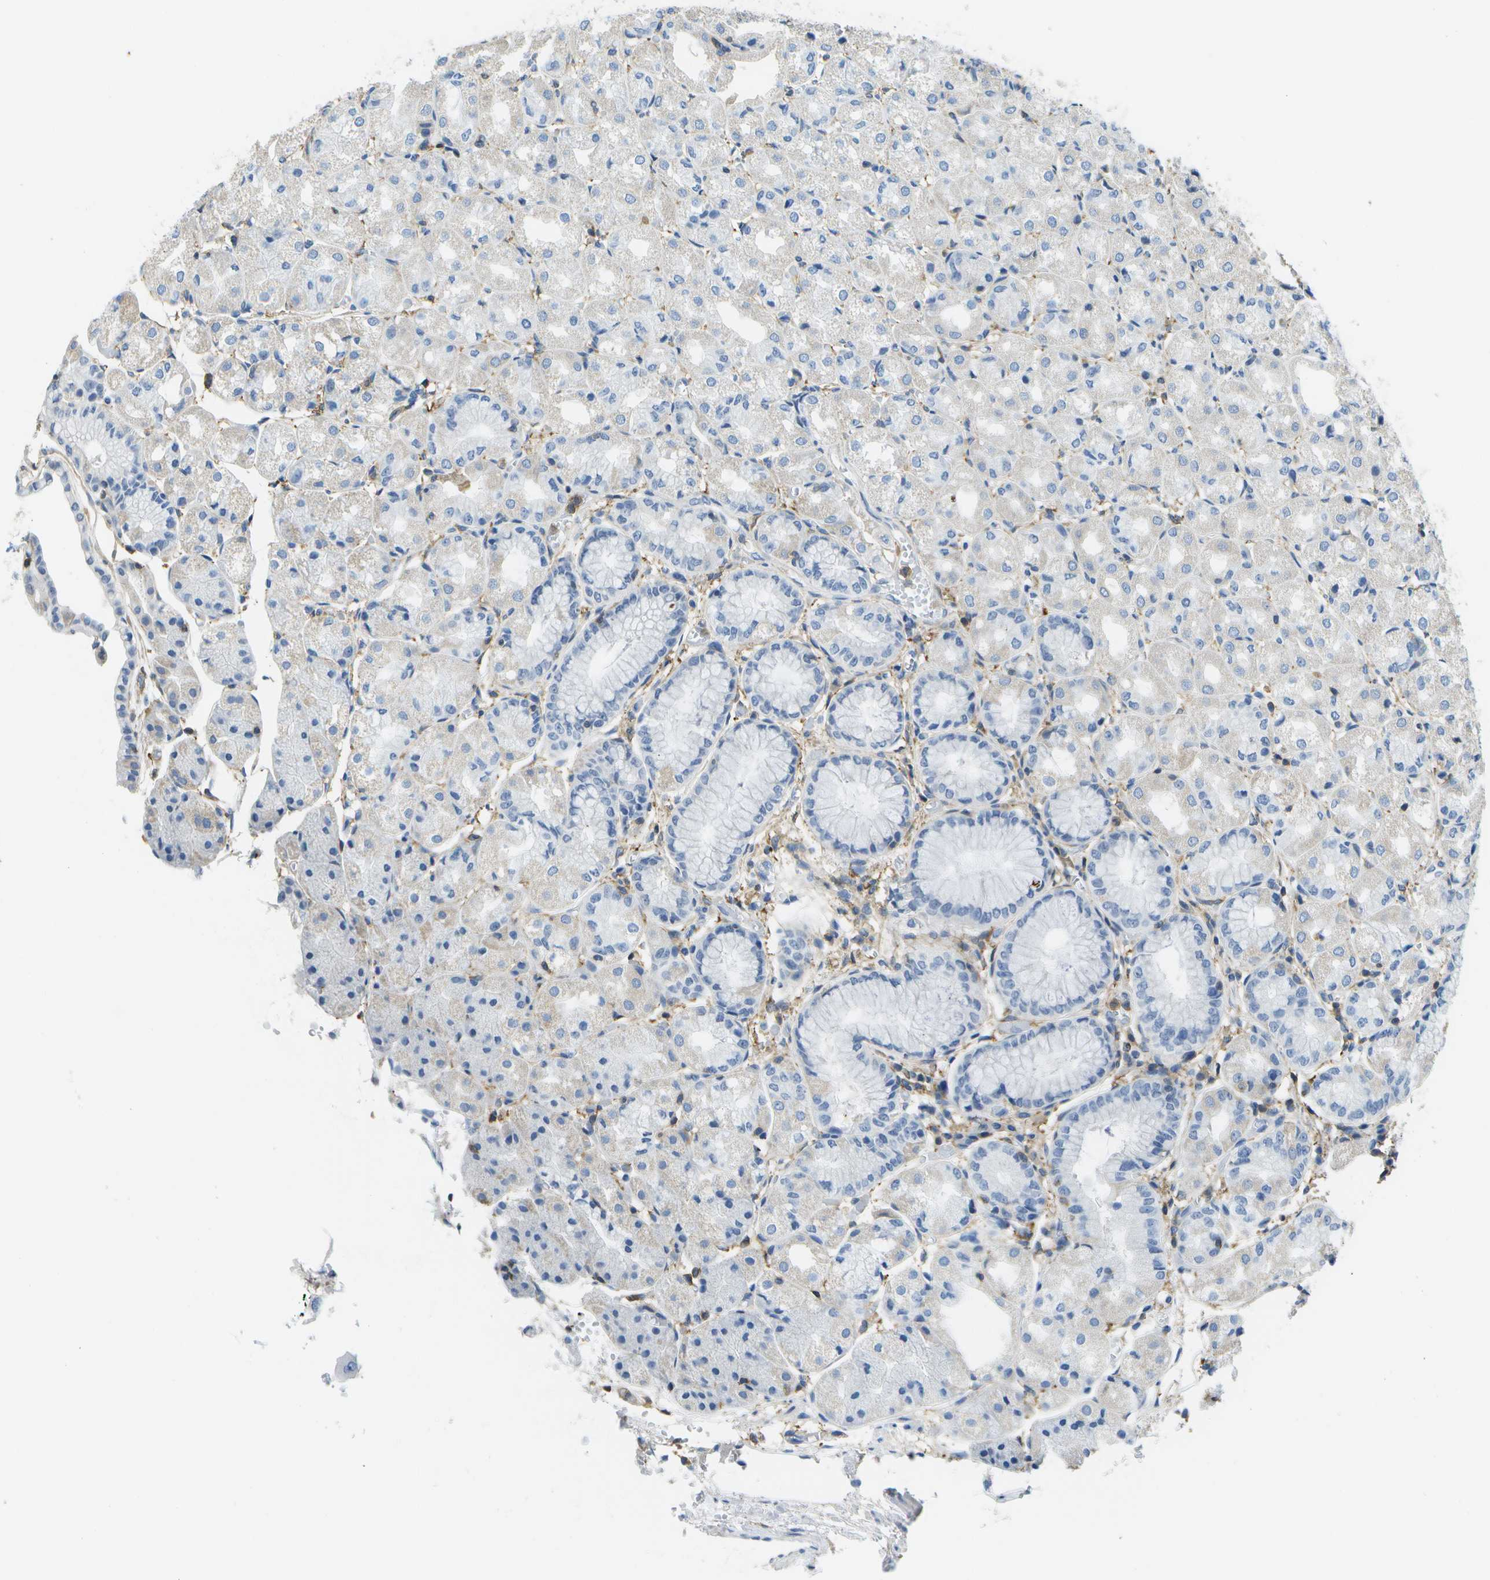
{"staining": {"intensity": "negative", "quantity": "none", "location": "none"}, "tissue": "stomach", "cell_type": "Glandular cells", "image_type": "normal", "snomed": [{"axis": "morphology", "description": "Normal tissue, NOS"}, {"axis": "topography", "description": "Stomach, upper"}], "caption": "Immunohistochemistry photomicrograph of normal human stomach stained for a protein (brown), which demonstrates no positivity in glandular cells.", "gene": "RCSD1", "patient": {"sex": "male", "age": 72}}